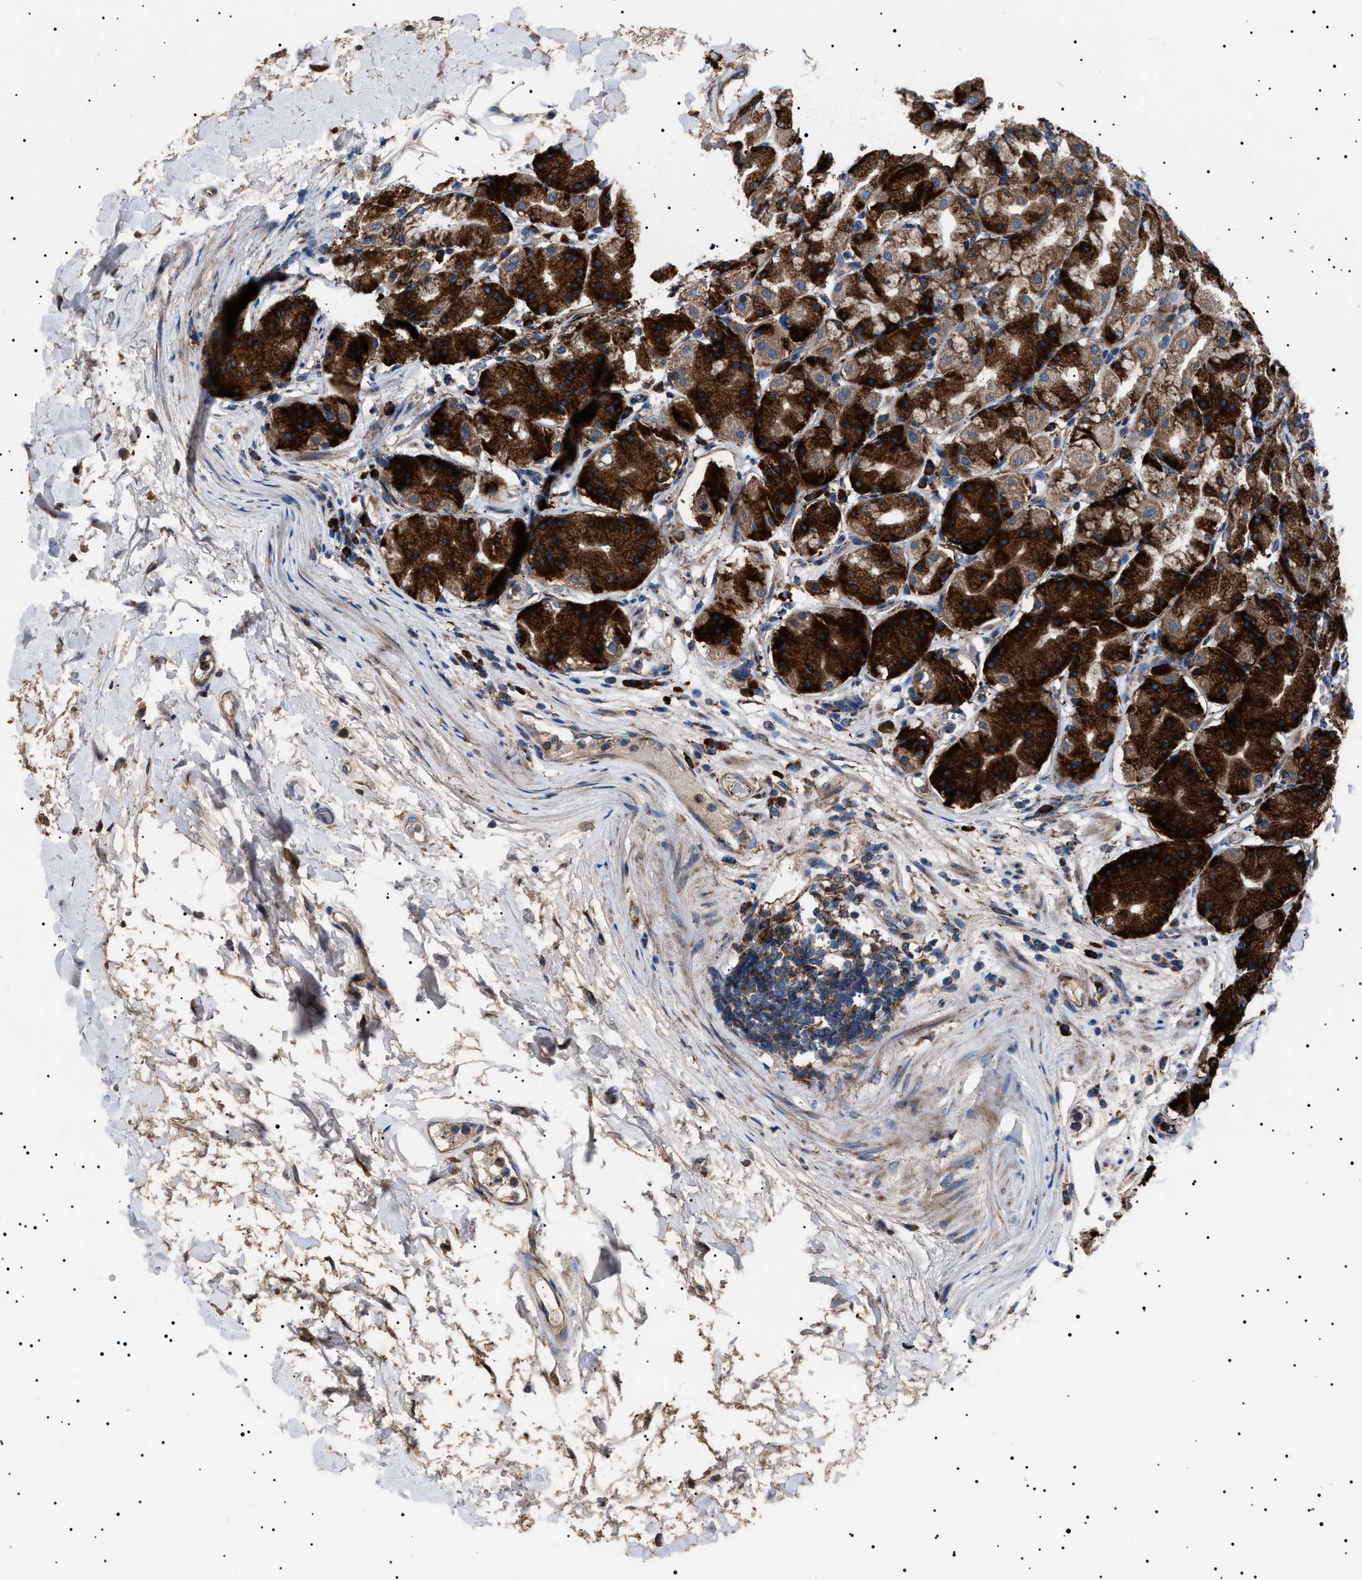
{"staining": {"intensity": "strong", "quantity": ">75%", "location": "cytoplasmic/membranous"}, "tissue": "stomach", "cell_type": "Glandular cells", "image_type": "normal", "snomed": [{"axis": "morphology", "description": "Normal tissue, NOS"}, {"axis": "topography", "description": "Stomach"}, {"axis": "topography", "description": "Stomach, lower"}], "caption": "Strong cytoplasmic/membranous expression is appreciated in approximately >75% of glandular cells in normal stomach. (IHC, brightfield microscopy, high magnification).", "gene": "TOP1MT", "patient": {"sex": "female", "age": 56}}